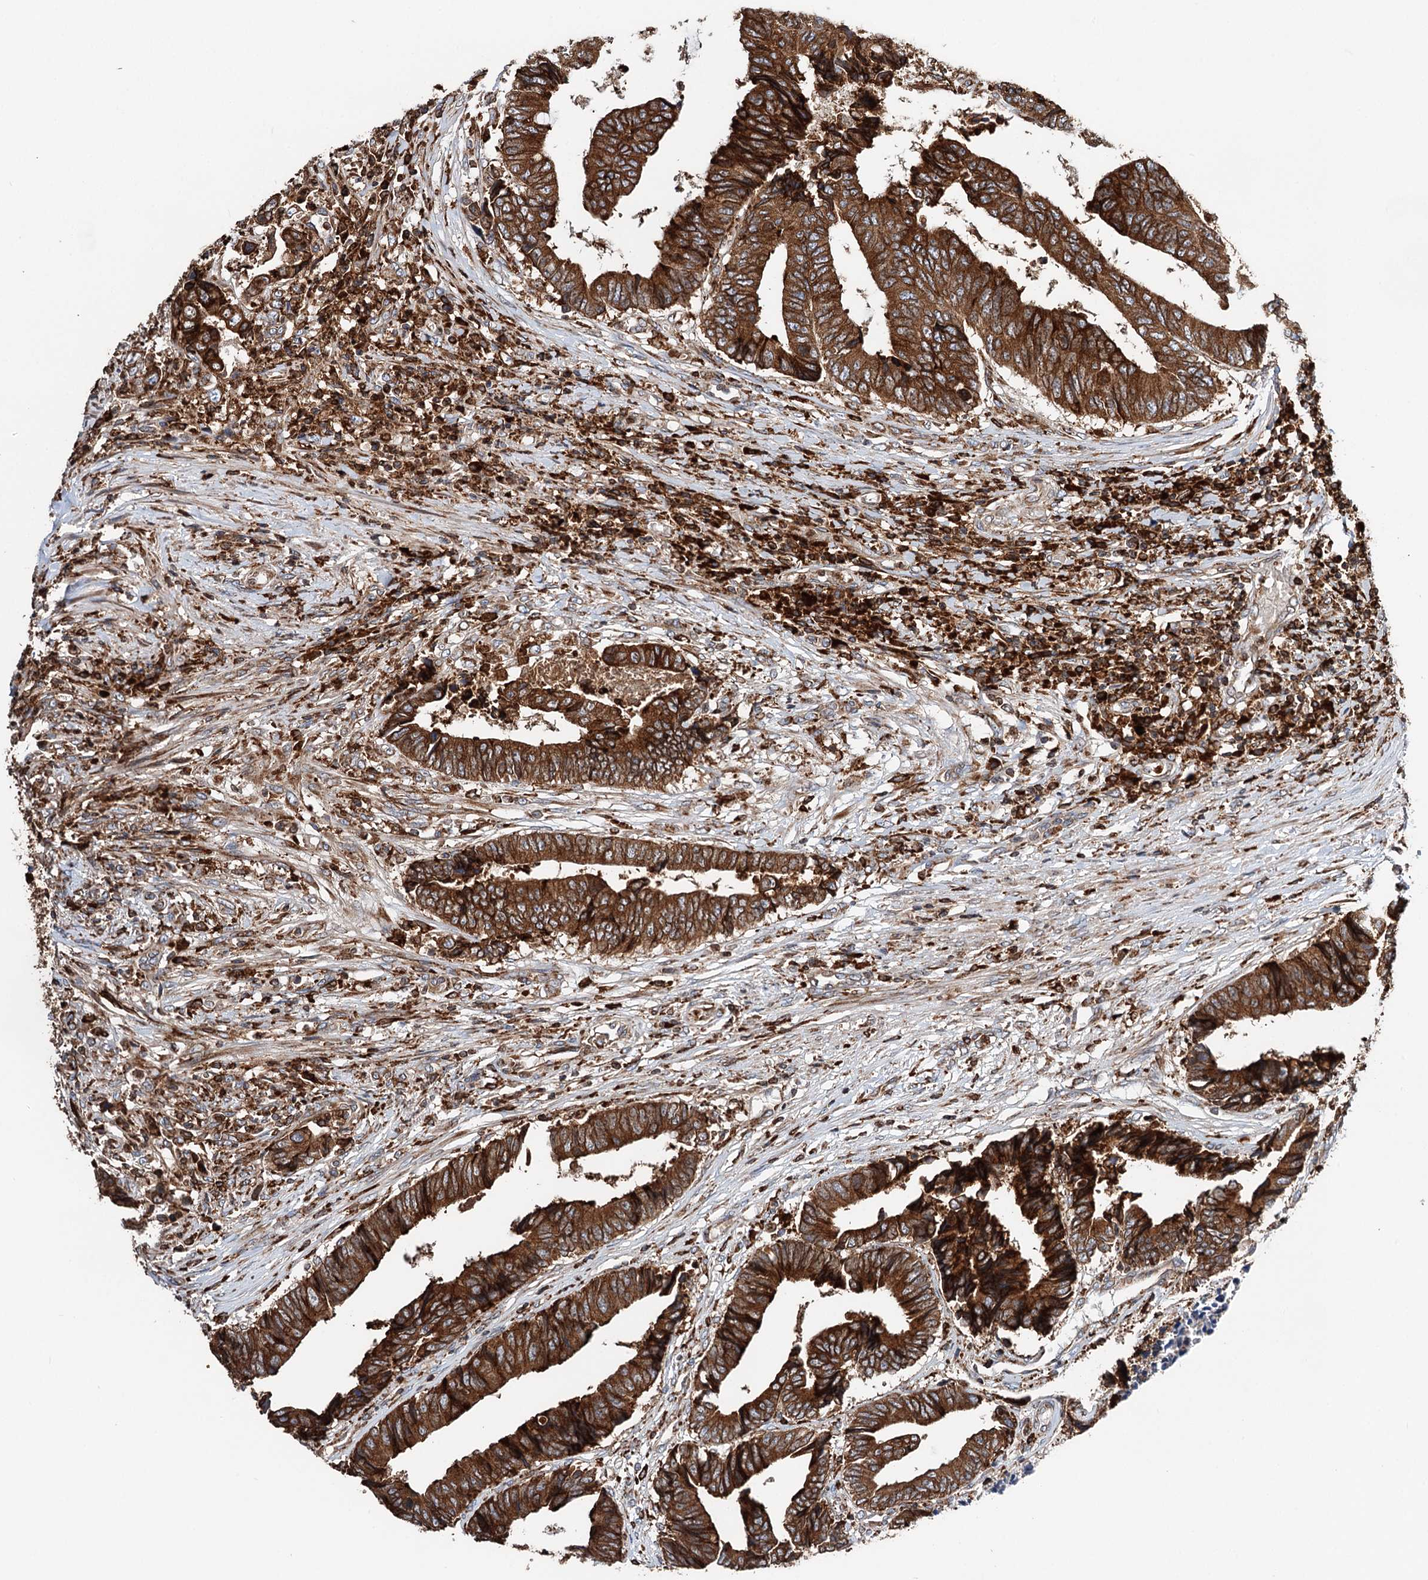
{"staining": {"intensity": "strong", "quantity": ">75%", "location": "cytoplasmic/membranous"}, "tissue": "colorectal cancer", "cell_type": "Tumor cells", "image_type": "cancer", "snomed": [{"axis": "morphology", "description": "Adenocarcinoma, NOS"}, {"axis": "topography", "description": "Rectum"}], "caption": "Protein expression analysis of colorectal adenocarcinoma shows strong cytoplasmic/membranous staining in approximately >75% of tumor cells.", "gene": "ERP29", "patient": {"sex": "male", "age": 84}}